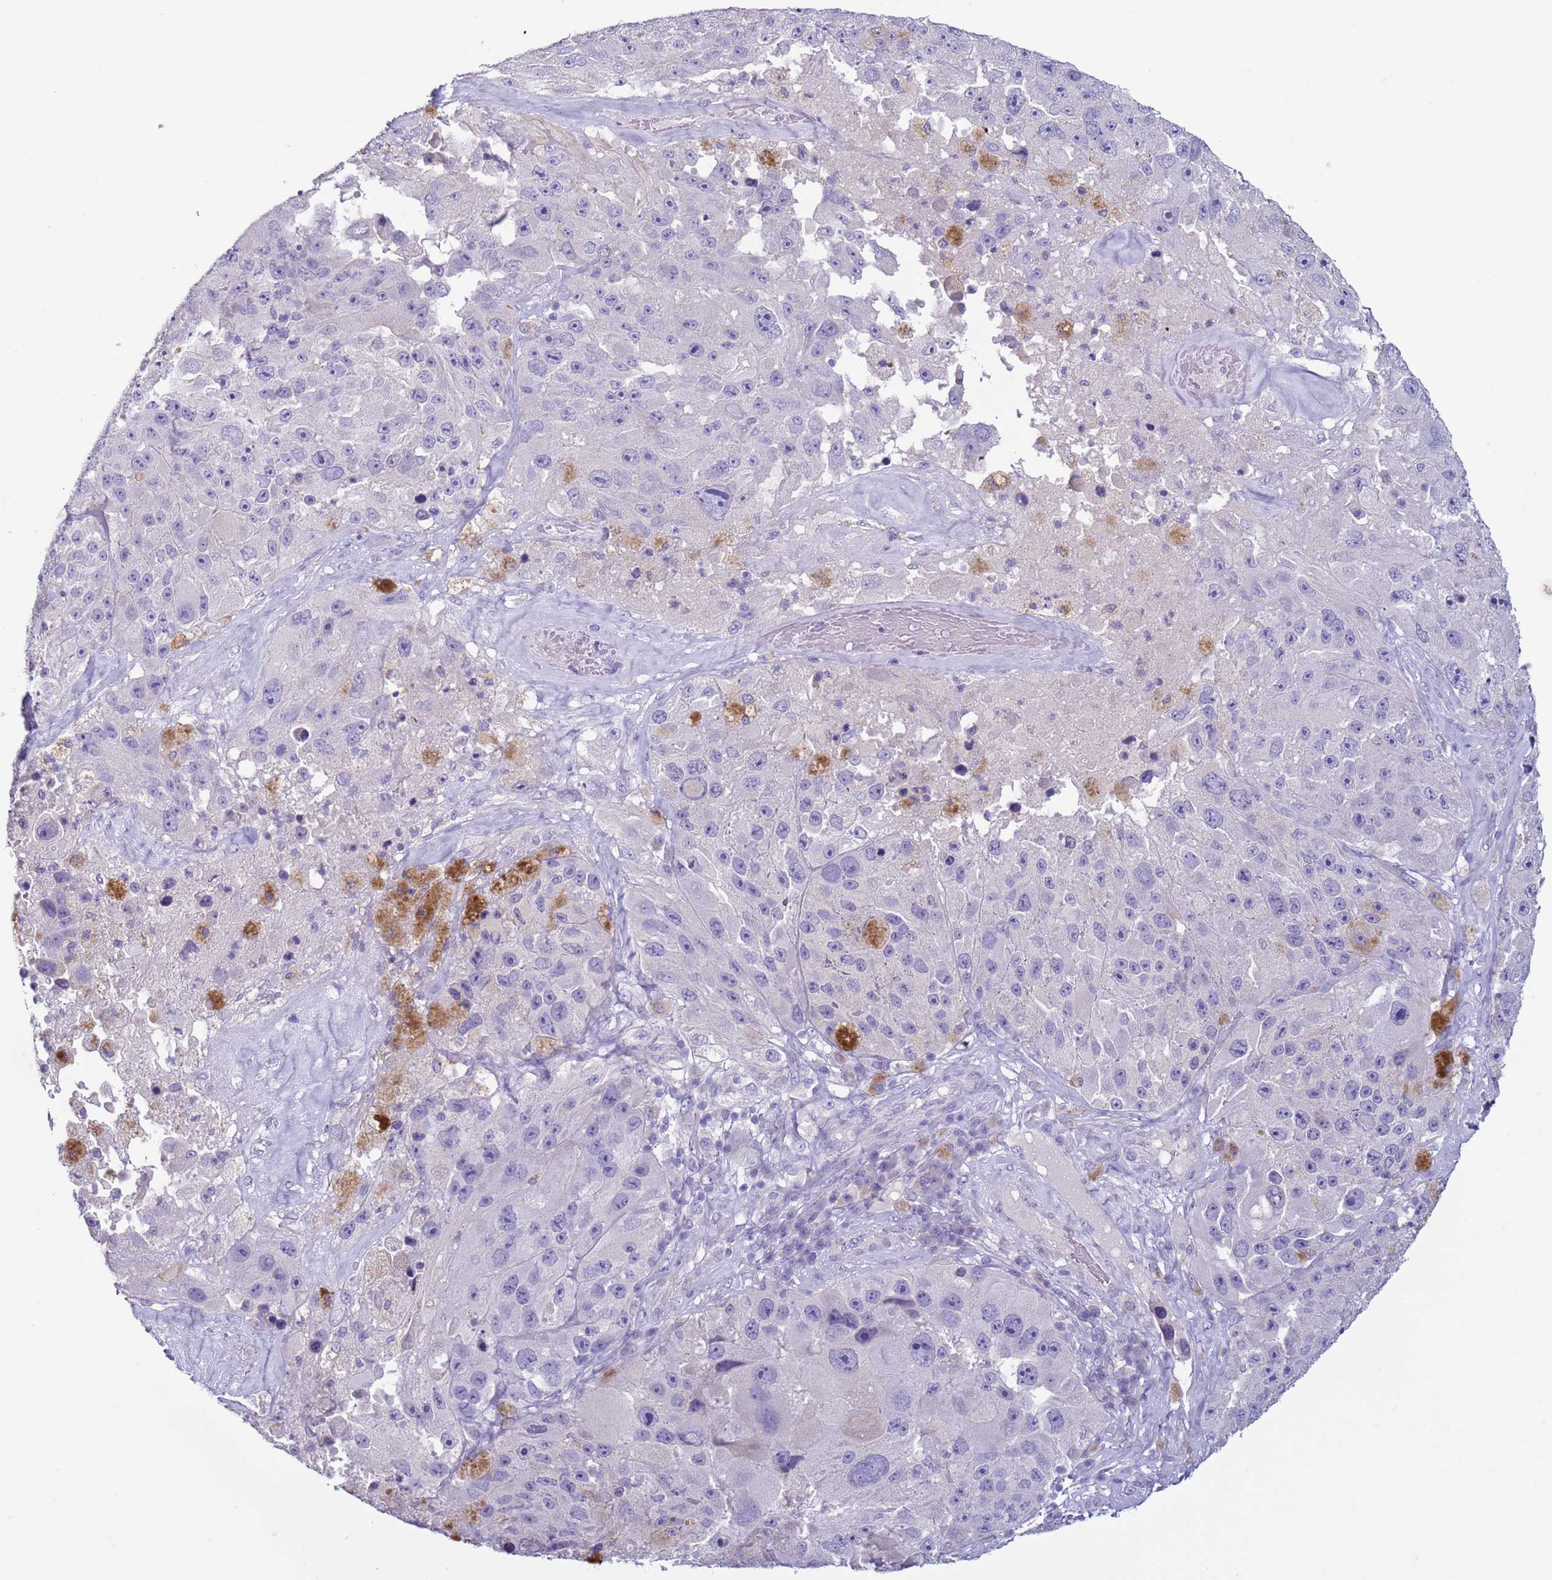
{"staining": {"intensity": "negative", "quantity": "none", "location": "none"}, "tissue": "melanoma", "cell_type": "Tumor cells", "image_type": "cancer", "snomed": [{"axis": "morphology", "description": "Malignant melanoma, Metastatic site"}, {"axis": "topography", "description": "Lymph node"}], "caption": "Immunohistochemistry image of neoplastic tissue: melanoma stained with DAB (3,3'-diaminobenzidine) shows no significant protein expression in tumor cells.", "gene": "NPAP1", "patient": {"sex": "male", "age": 62}}